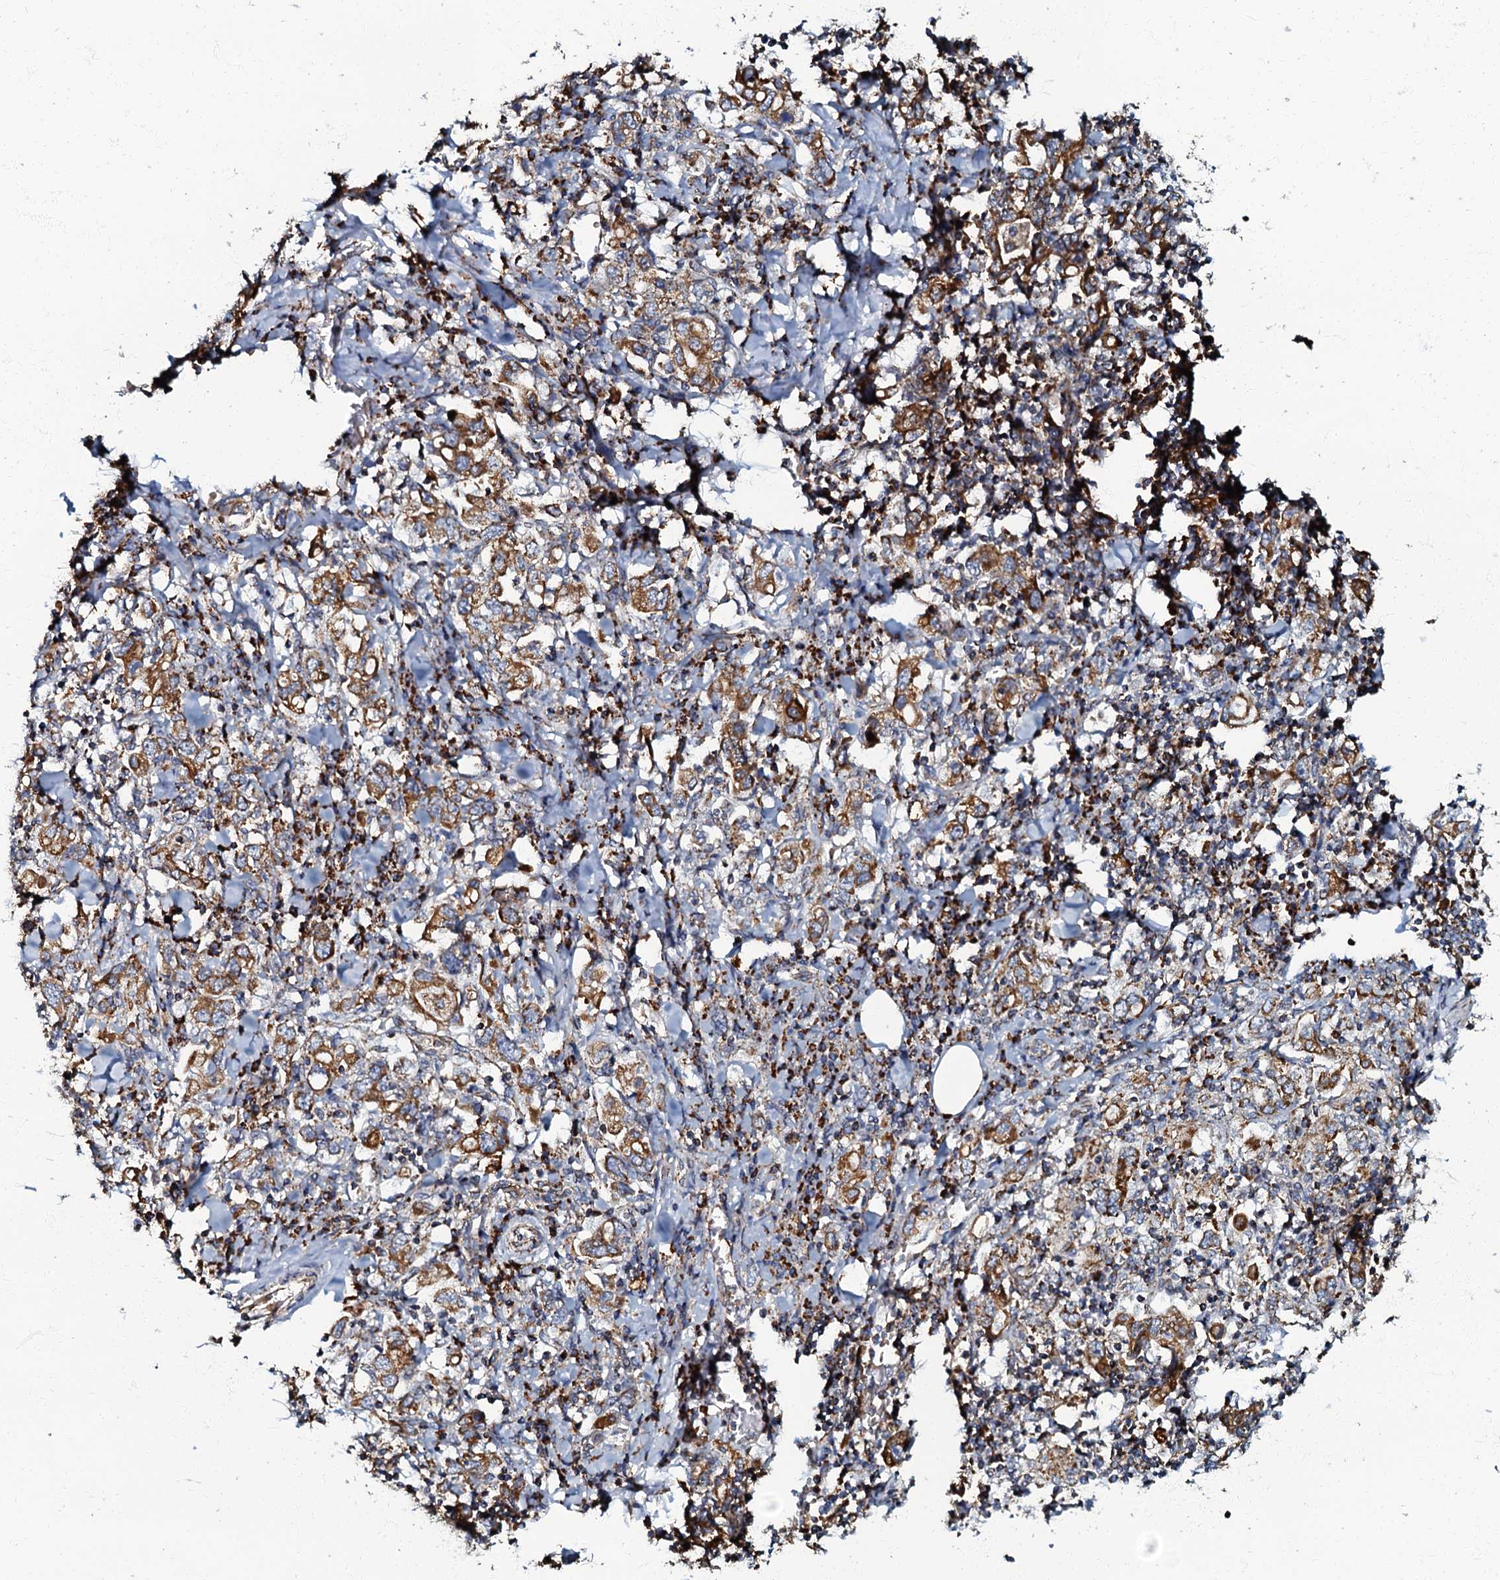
{"staining": {"intensity": "moderate", "quantity": ">75%", "location": "cytoplasmic/membranous"}, "tissue": "stomach cancer", "cell_type": "Tumor cells", "image_type": "cancer", "snomed": [{"axis": "morphology", "description": "Adenocarcinoma, NOS"}, {"axis": "topography", "description": "Stomach, upper"}], "caption": "IHC image of human stomach cancer (adenocarcinoma) stained for a protein (brown), which demonstrates medium levels of moderate cytoplasmic/membranous expression in about >75% of tumor cells.", "gene": "NDUFA12", "patient": {"sex": "male", "age": 62}}